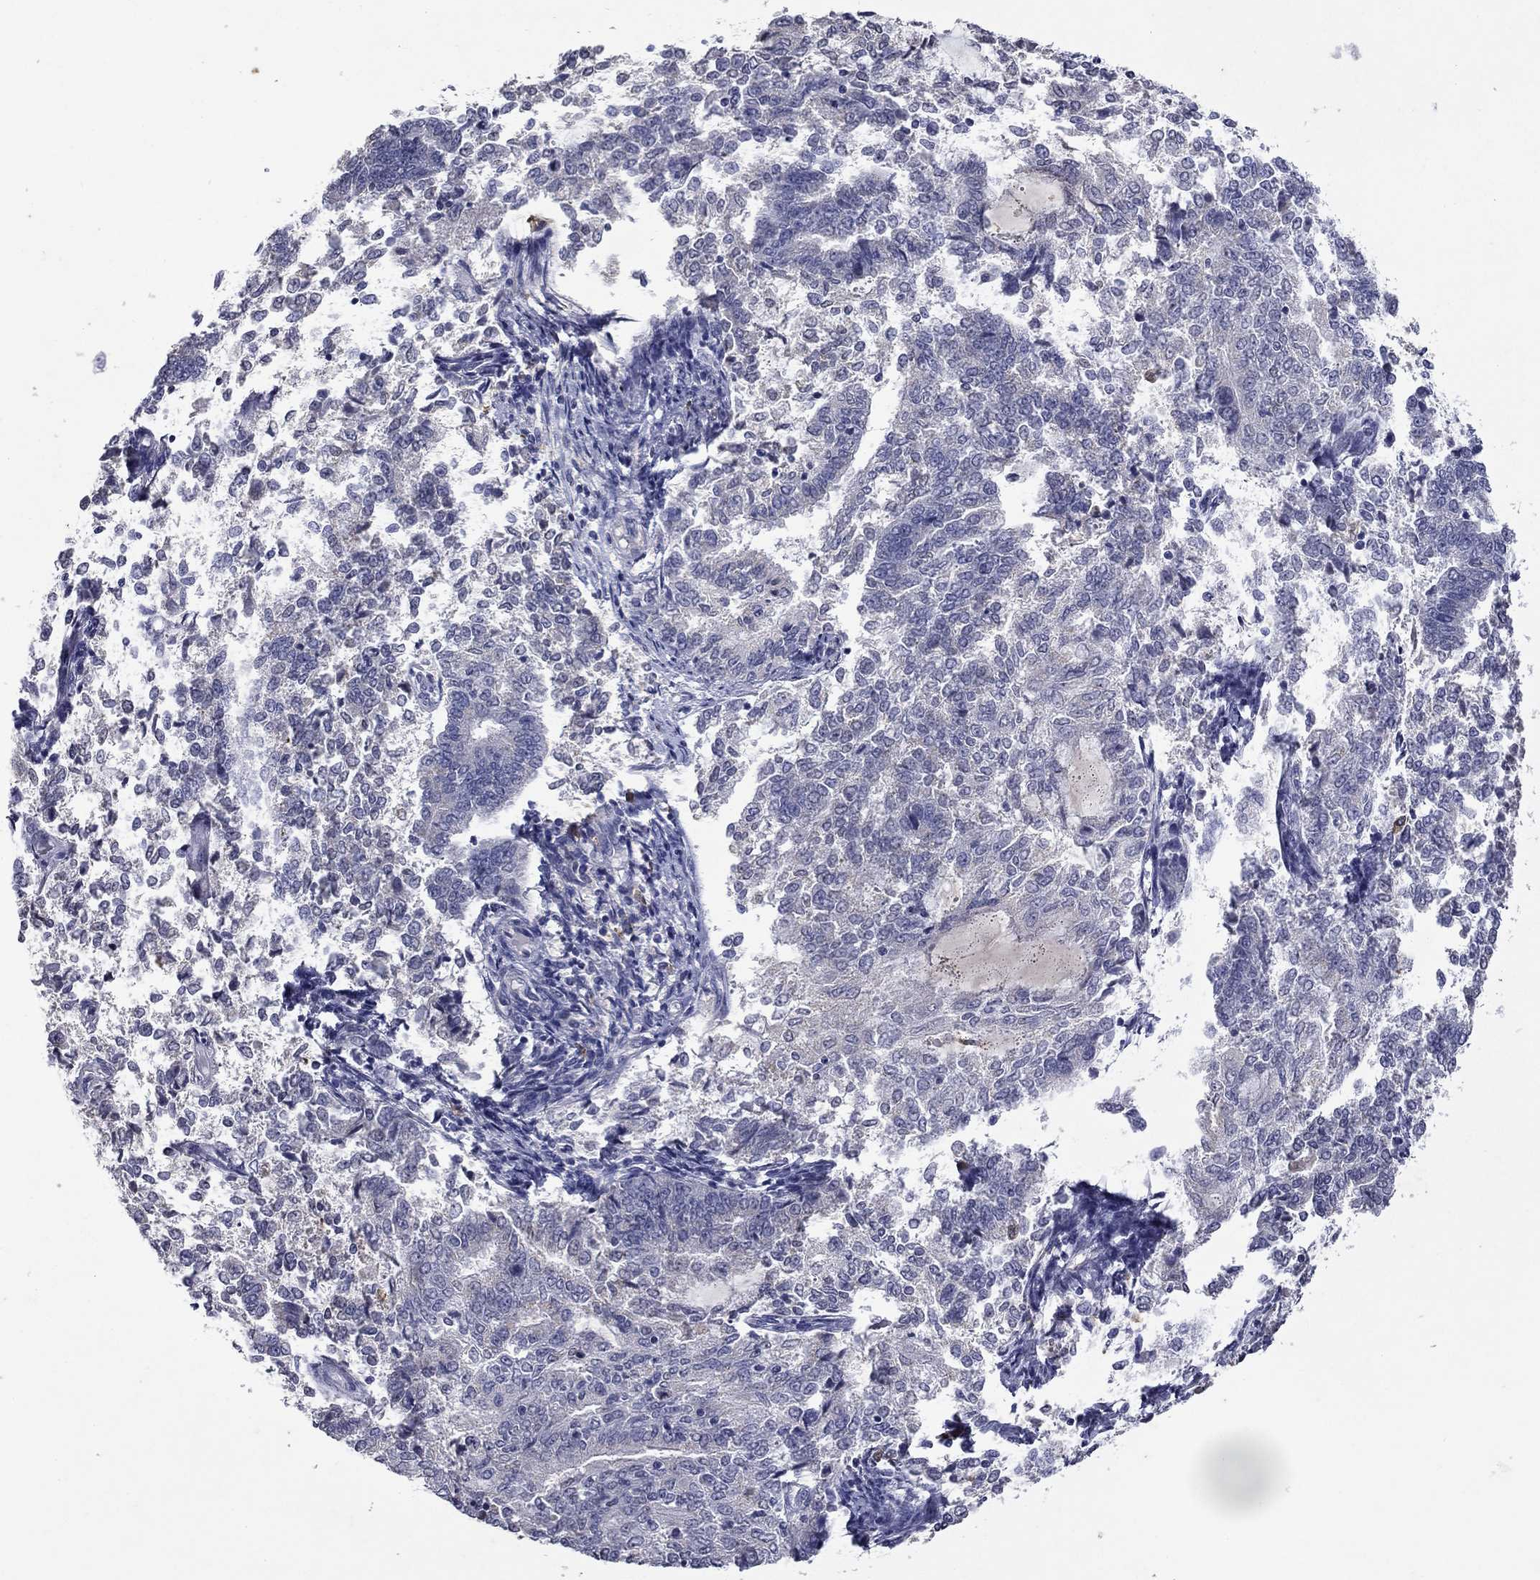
{"staining": {"intensity": "negative", "quantity": "none", "location": "none"}, "tissue": "endometrial cancer", "cell_type": "Tumor cells", "image_type": "cancer", "snomed": [{"axis": "morphology", "description": "Adenocarcinoma, NOS"}, {"axis": "topography", "description": "Endometrium"}], "caption": "Protein analysis of endometrial cancer demonstrates no significant positivity in tumor cells.", "gene": "IRF5", "patient": {"sex": "female", "age": 65}}